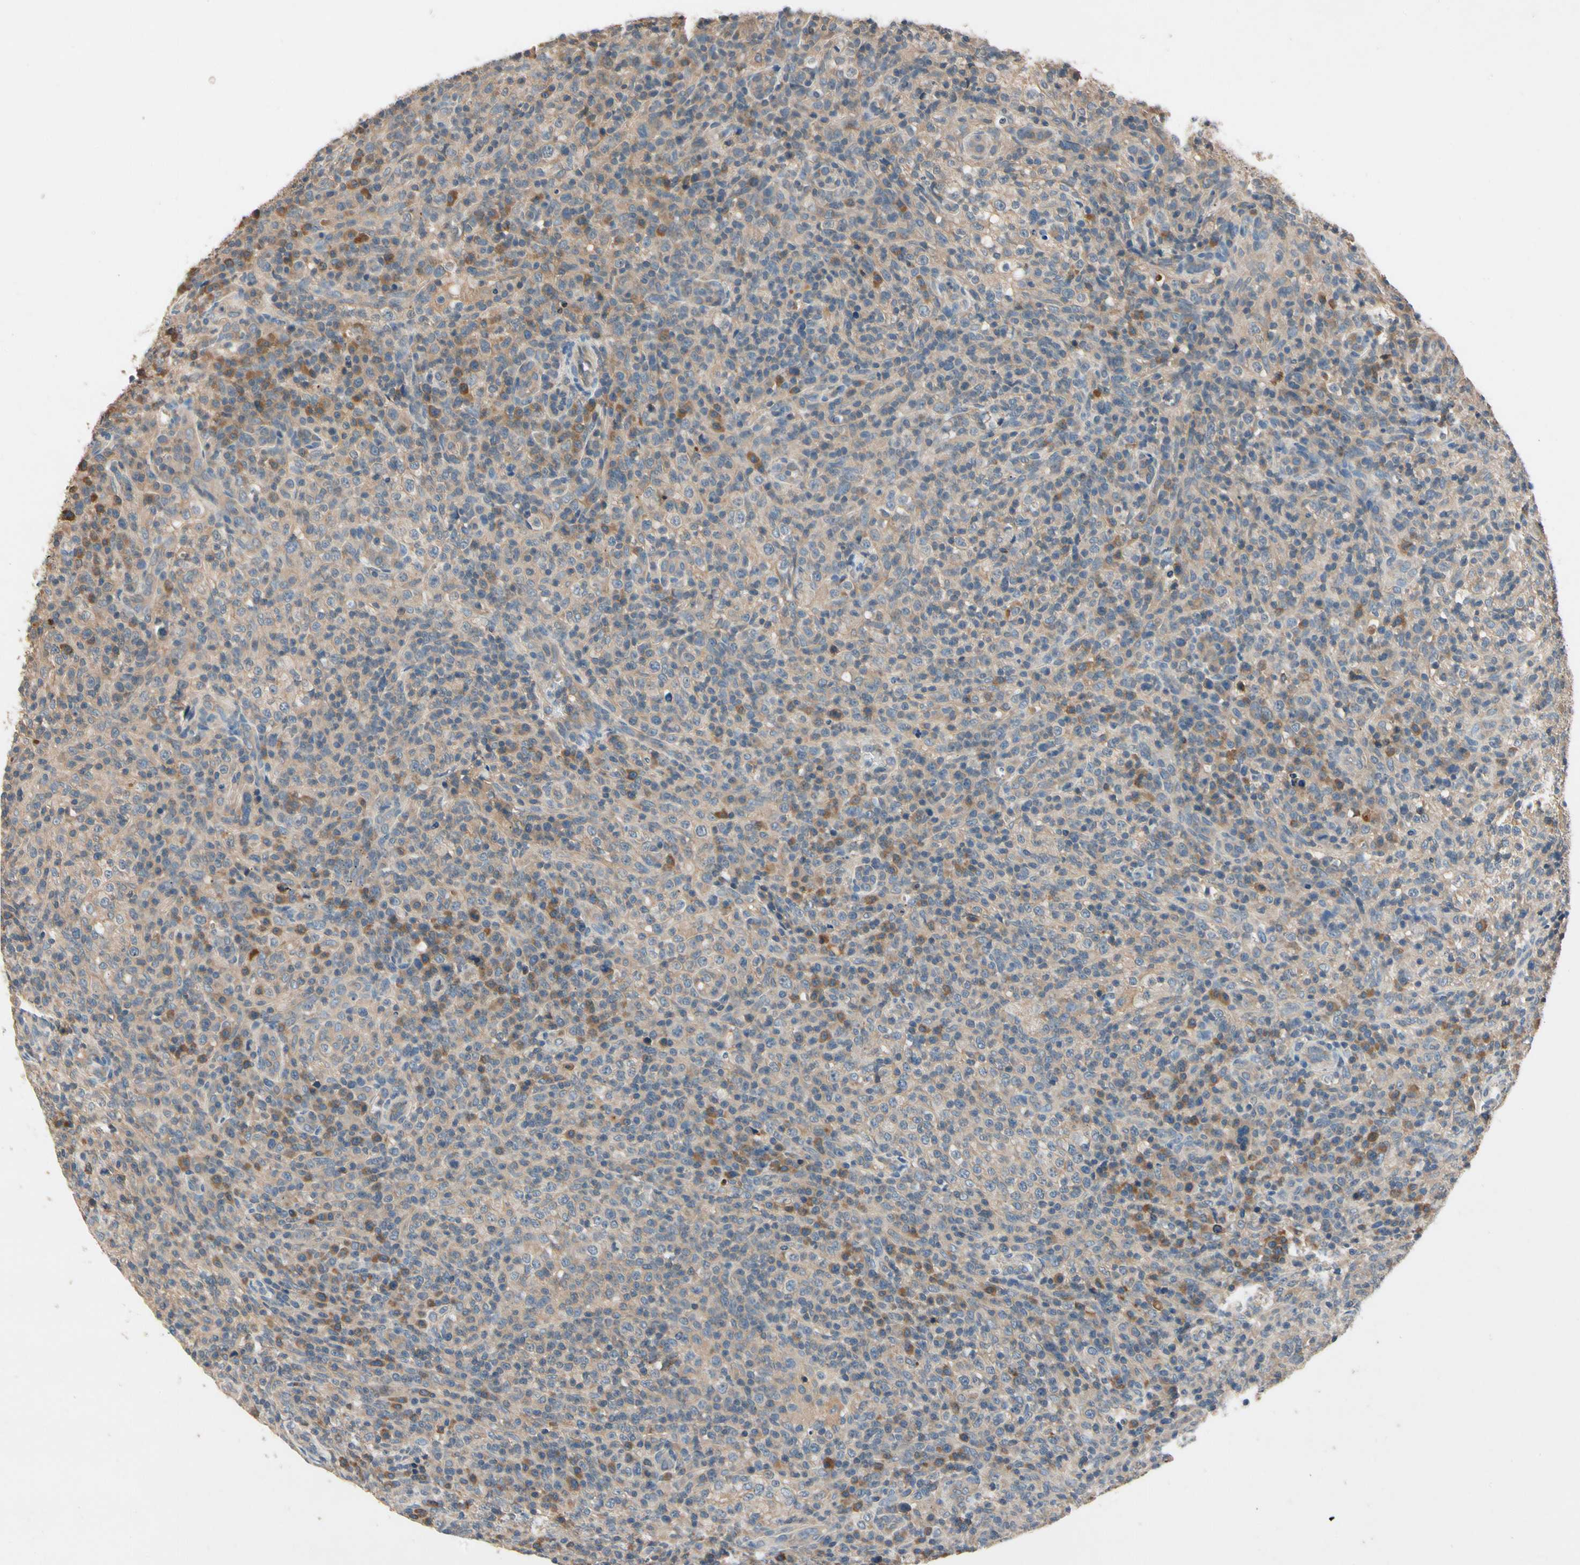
{"staining": {"intensity": "weak", "quantity": ">75%", "location": "cytoplasmic/membranous"}, "tissue": "lymphoma", "cell_type": "Tumor cells", "image_type": "cancer", "snomed": [{"axis": "morphology", "description": "Malignant lymphoma, non-Hodgkin's type, High grade"}, {"axis": "topography", "description": "Lymph node"}], "caption": "Lymphoma stained for a protein displays weak cytoplasmic/membranous positivity in tumor cells.", "gene": "IL1RL1", "patient": {"sex": "female", "age": 76}}